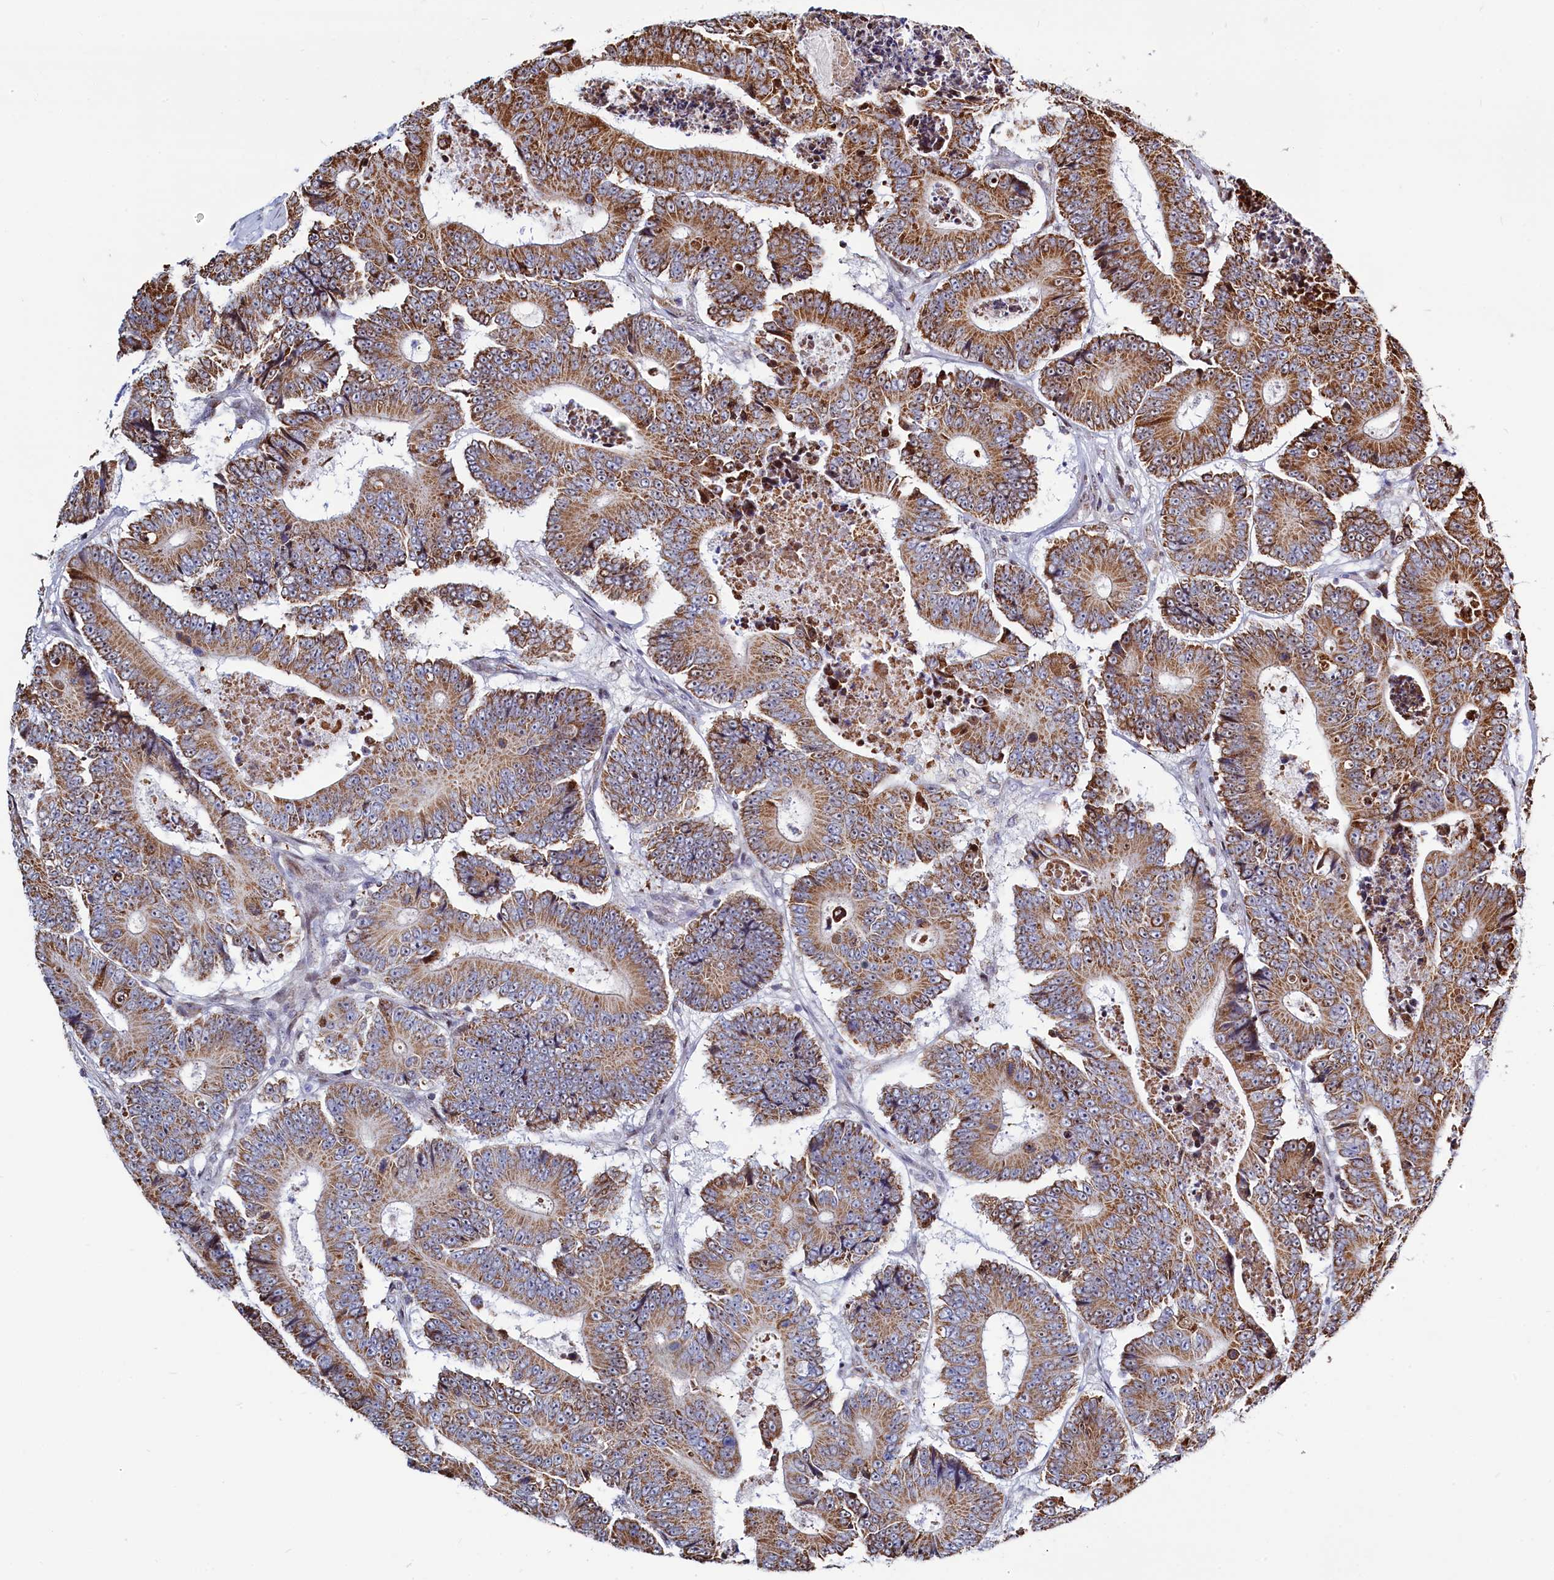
{"staining": {"intensity": "moderate", "quantity": ">75%", "location": "cytoplasmic/membranous"}, "tissue": "colorectal cancer", "cell_type": "Tumor cells", "image_type": "cancer", "snomed": [{"axis": "morphology", "description": "Adenocarcinoma, NOS"}, {"axis": "topography", "description": "Colon"}], "caption": "Immunohistochemical staining of human colorectal adenocarcinoma displays medium levels of moderate cytoplasmic/membranous positivity in approximately >75% of tumor cells.", "gene": "HDGFL3", "patient": {"sex": "male", "age": 83}}